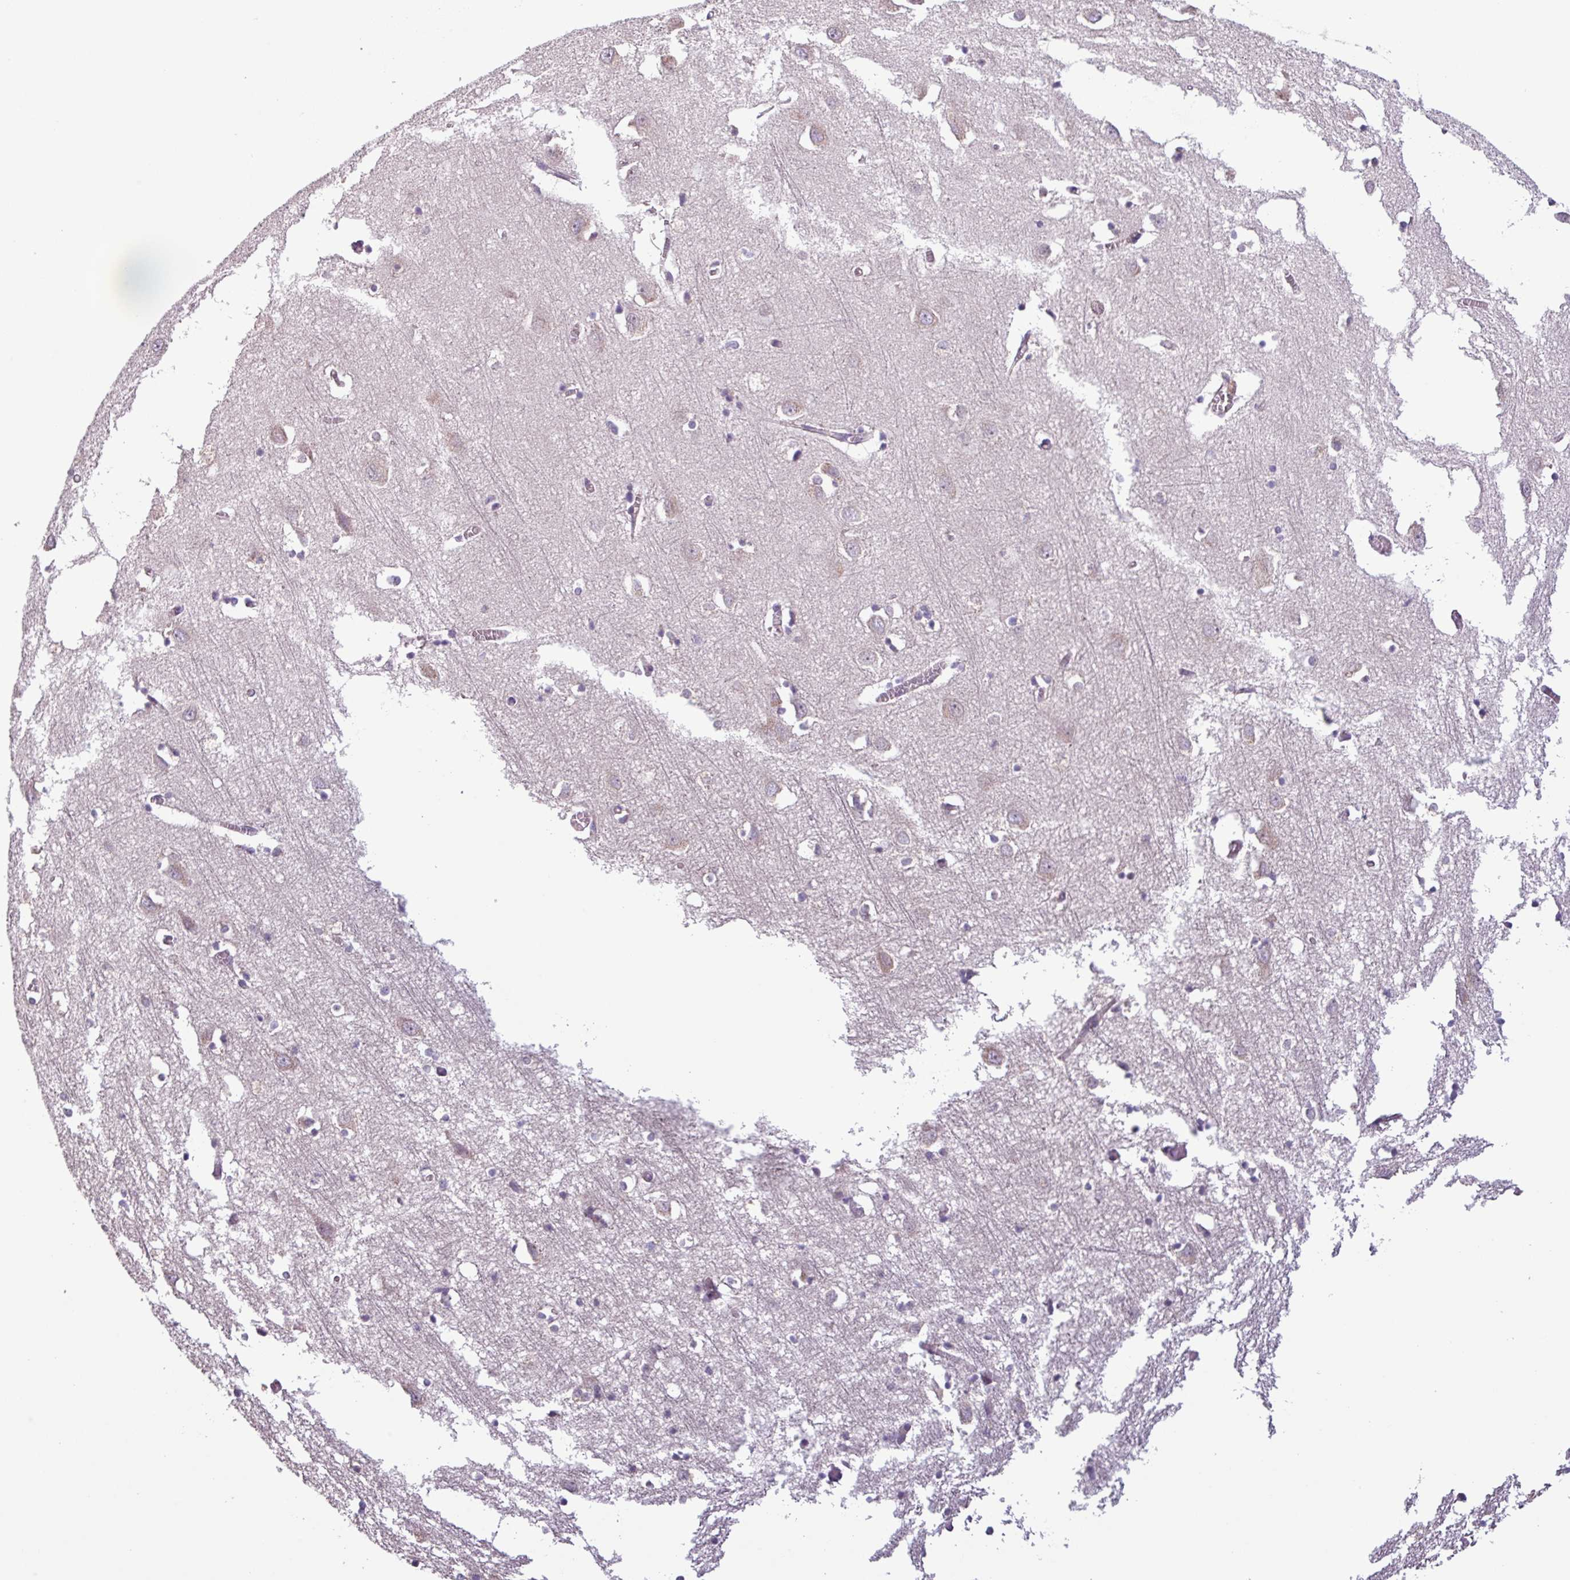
{"staining": {"intensity": "weak", "quantity": "25%-75%", "location": "cytoplasmic/membranous"}, "tissue": "cerebral cortex", "cell_type": "Endothelial cells", "image_type": "normal", "snomed": [{"axis": "morphology", "description": "Normal tissue, NOS"}, {"axis": "topography", "description": "Cerebral cortex"}], "caption": "Protein analysis of normal cerebral cortex shows weak cytoplasmic/membranous staining in approximately 25%-75% of endothelial cells. (DAB (3,3'-diaminobenzidine) IHC with brightfield microscopy, high magnification).", "gene": "C20orf27", "patient": {"sex": "male", "age": 70}}